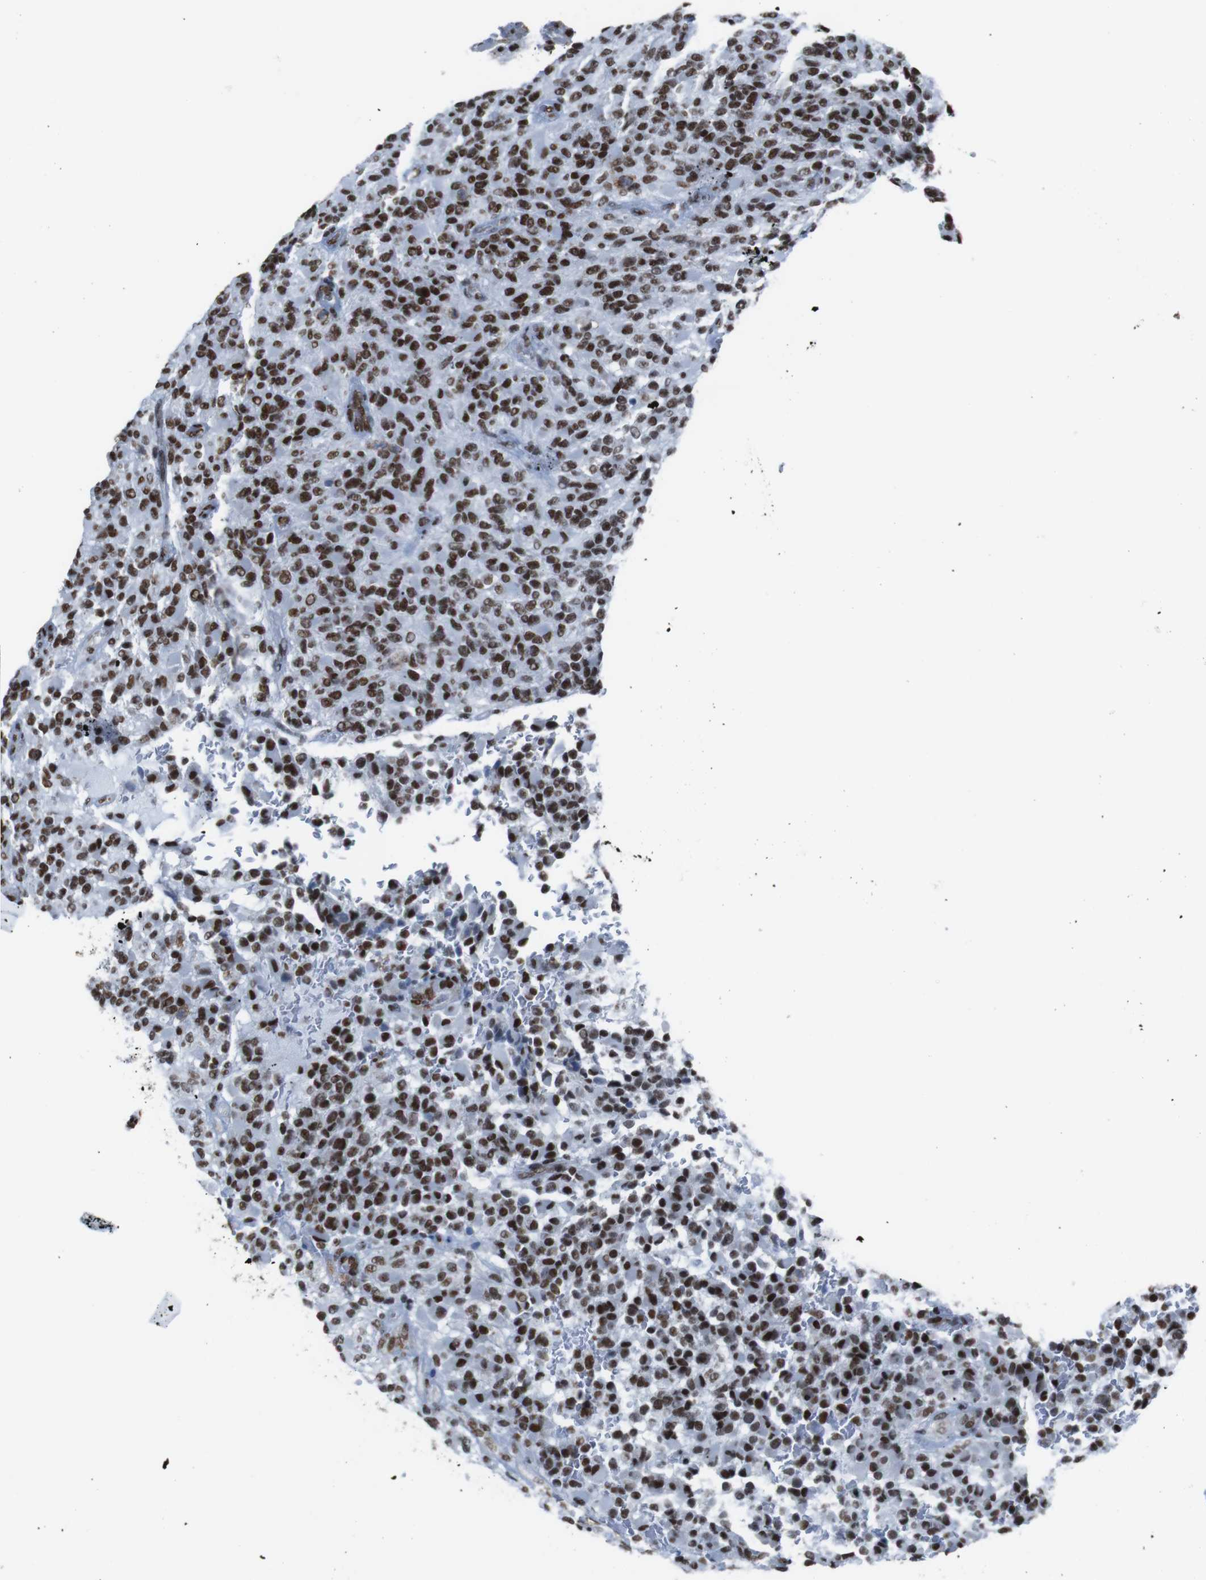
{"staining": {"intensity": "strong", "quantity": ">75%", "location": "nuclear"}, "tissue": "glioma", "cell_type": "Tumor cells", "image_type": "cancer", "snomed": [{"axis": "morphology", "description": "Glioma, malignant, High grade"}, {"axis": "topography", "description": "Brain"}], "caption": "This is a histology image of immunohistochemistry staining of glioma, which shows strong staining in the nuclear of tumor cells.", "gene": "ROMO1", "patient": {"sex": "male", "age": 71}}